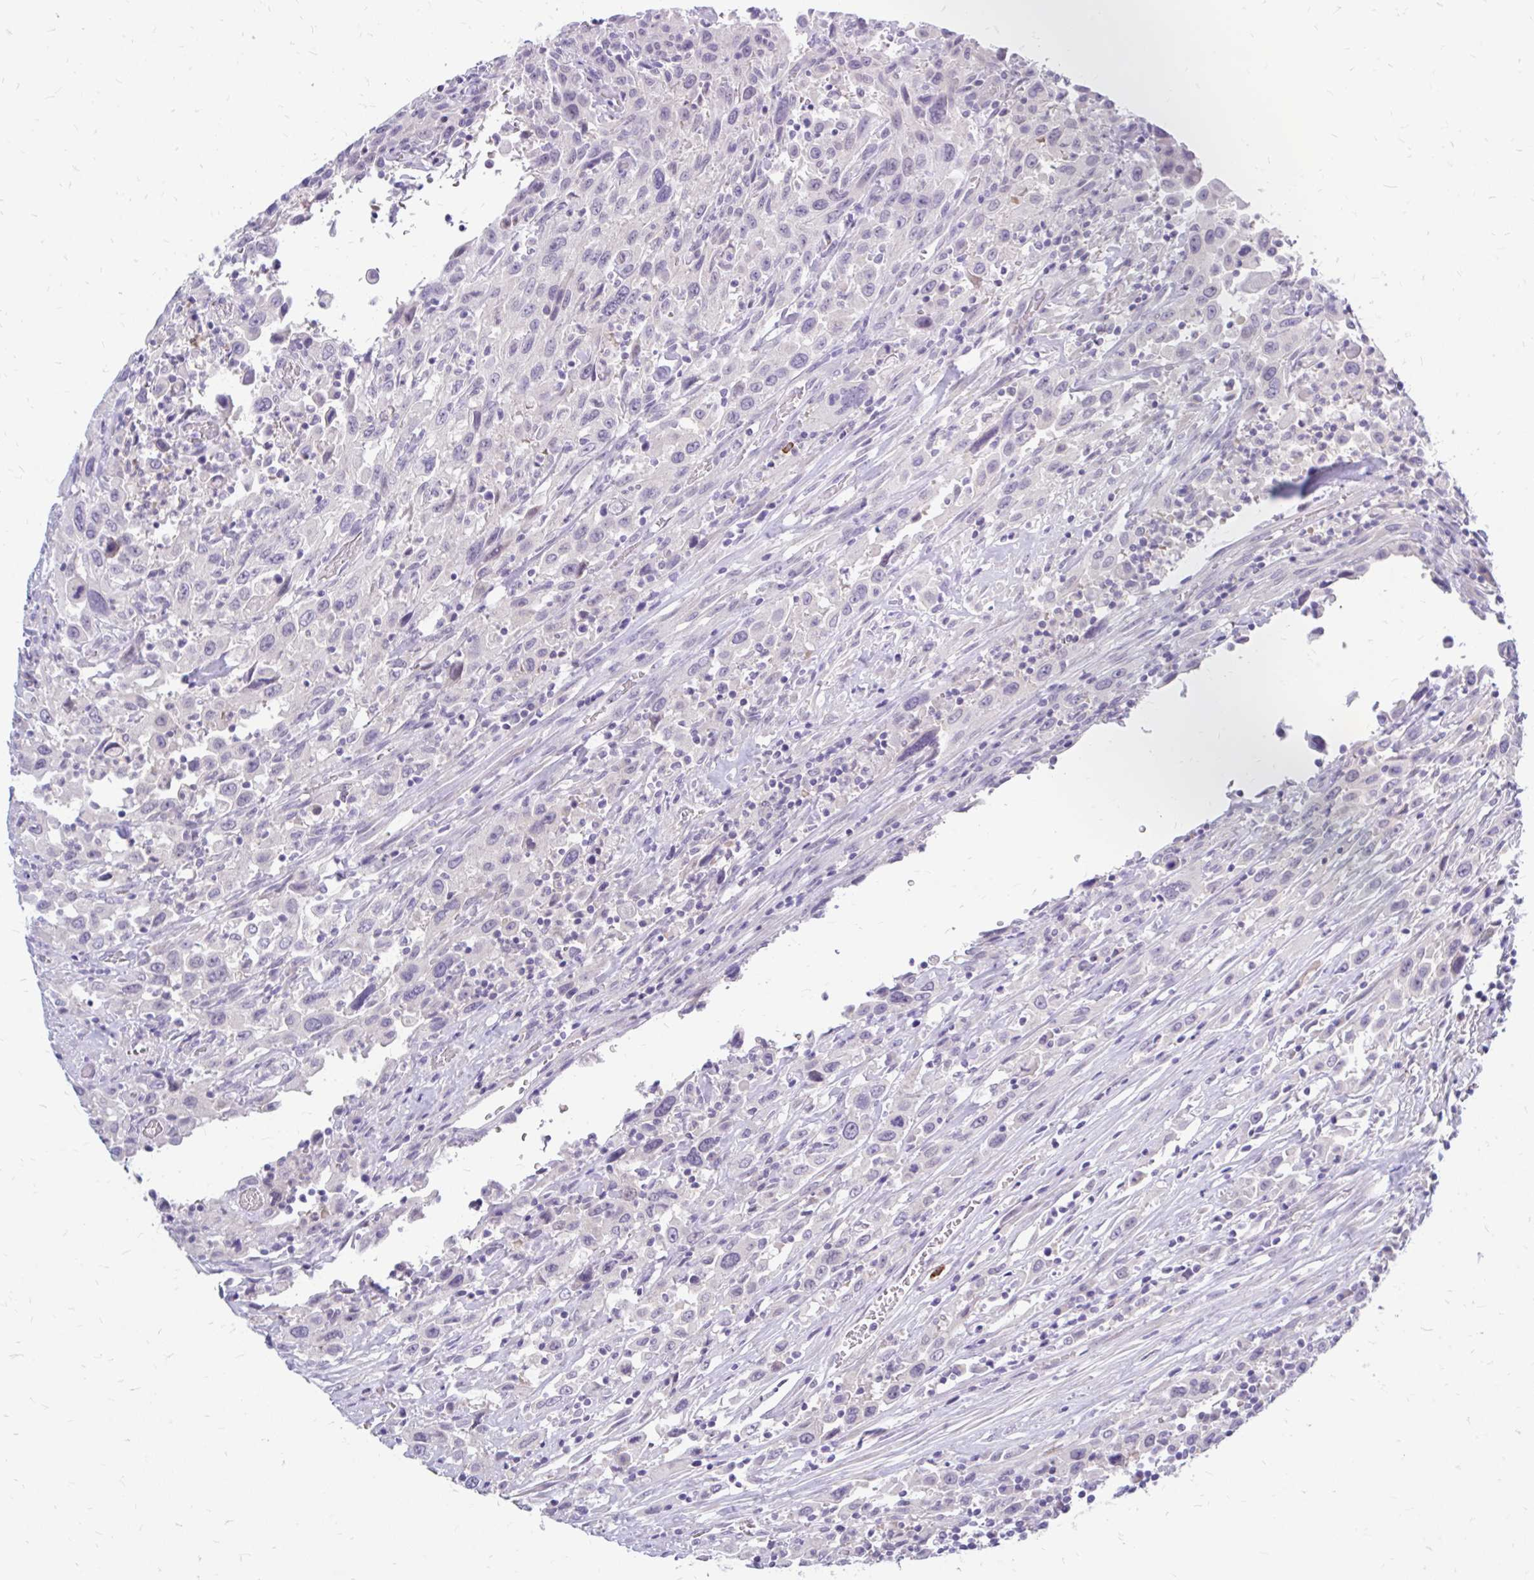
{"staining": {"intensity": "negative", "quantity": "none", "location": "none"}, "tissue": "urothelial cancer", "cell_type": "Tumor cells", "image_type": "cancer", "snomed": [{"axis": "morphology", "description": "Urothelial carcinoma, High grade"}, {"axis": "topography", "description": "Urinary bladder"}], "caption": "High magnification brightfield microscopy of urothelial cancer stained with DAB (3,3'-diaminobenzidine) (brown) and counterstained with hematoxylin (blue): tumor cells show no significant staining.", "gene": "MAP1LC3A", "patient": {"sex": "male", "age": 61}}